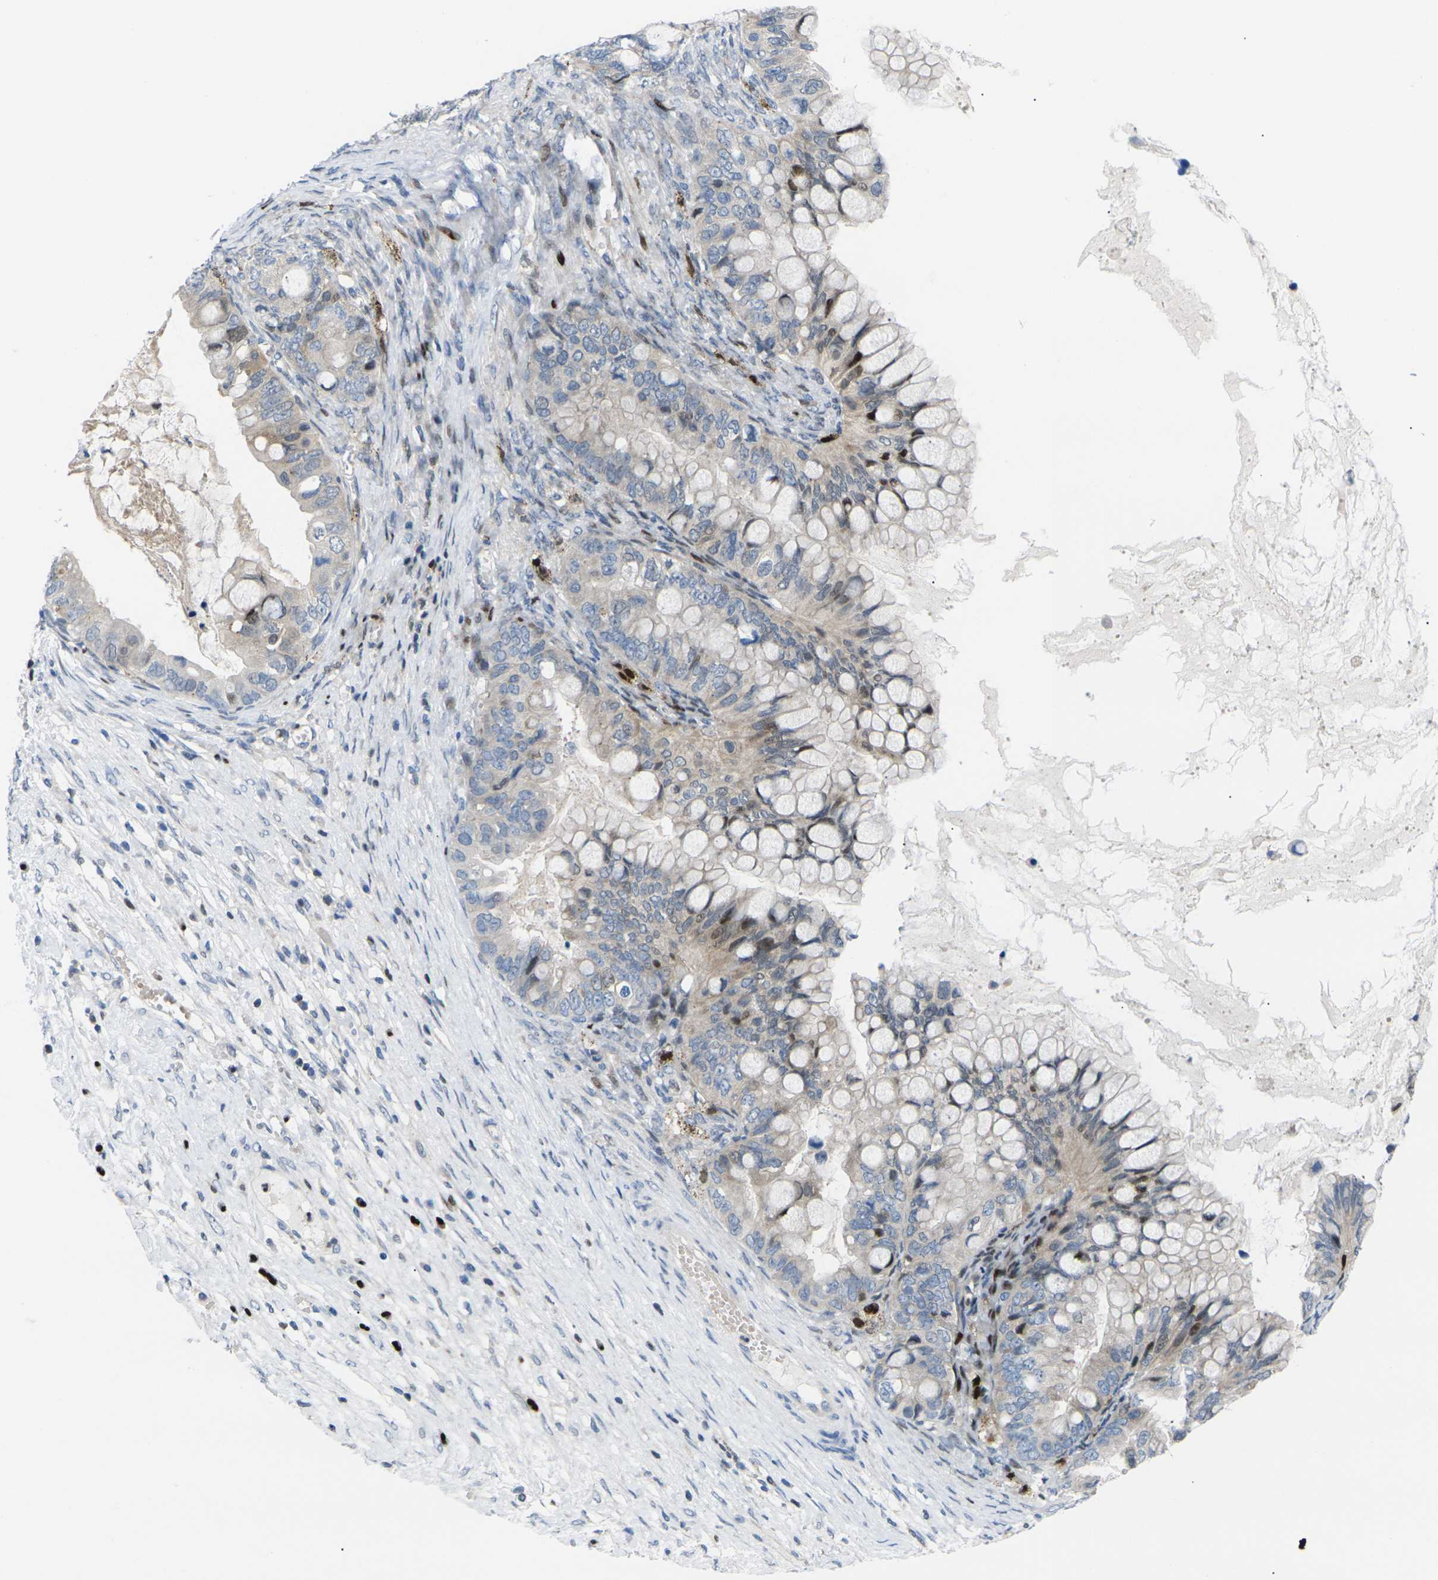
{"staining": {"intensity": "strong", "quantity": "<25%", "location": "nuclear"}, "tissue": "ovarian cancer", "cell_type": "Tumor cells", "image_type": "cancer", "snomed": [{"axis": "morphology", "description": "Cystadenocarcinoma, mucinous, NOS"}, {"axis": "topography", "description": "Ovary"}], "caption": "Protein expression analysis of mucinous cystadenocarcinoma (ovarian) exhibits strong nuclear staining in about <25% of tumor cells.", "gene": "RPS6KA3", "patient": {"sex": "female", "age": 80}}